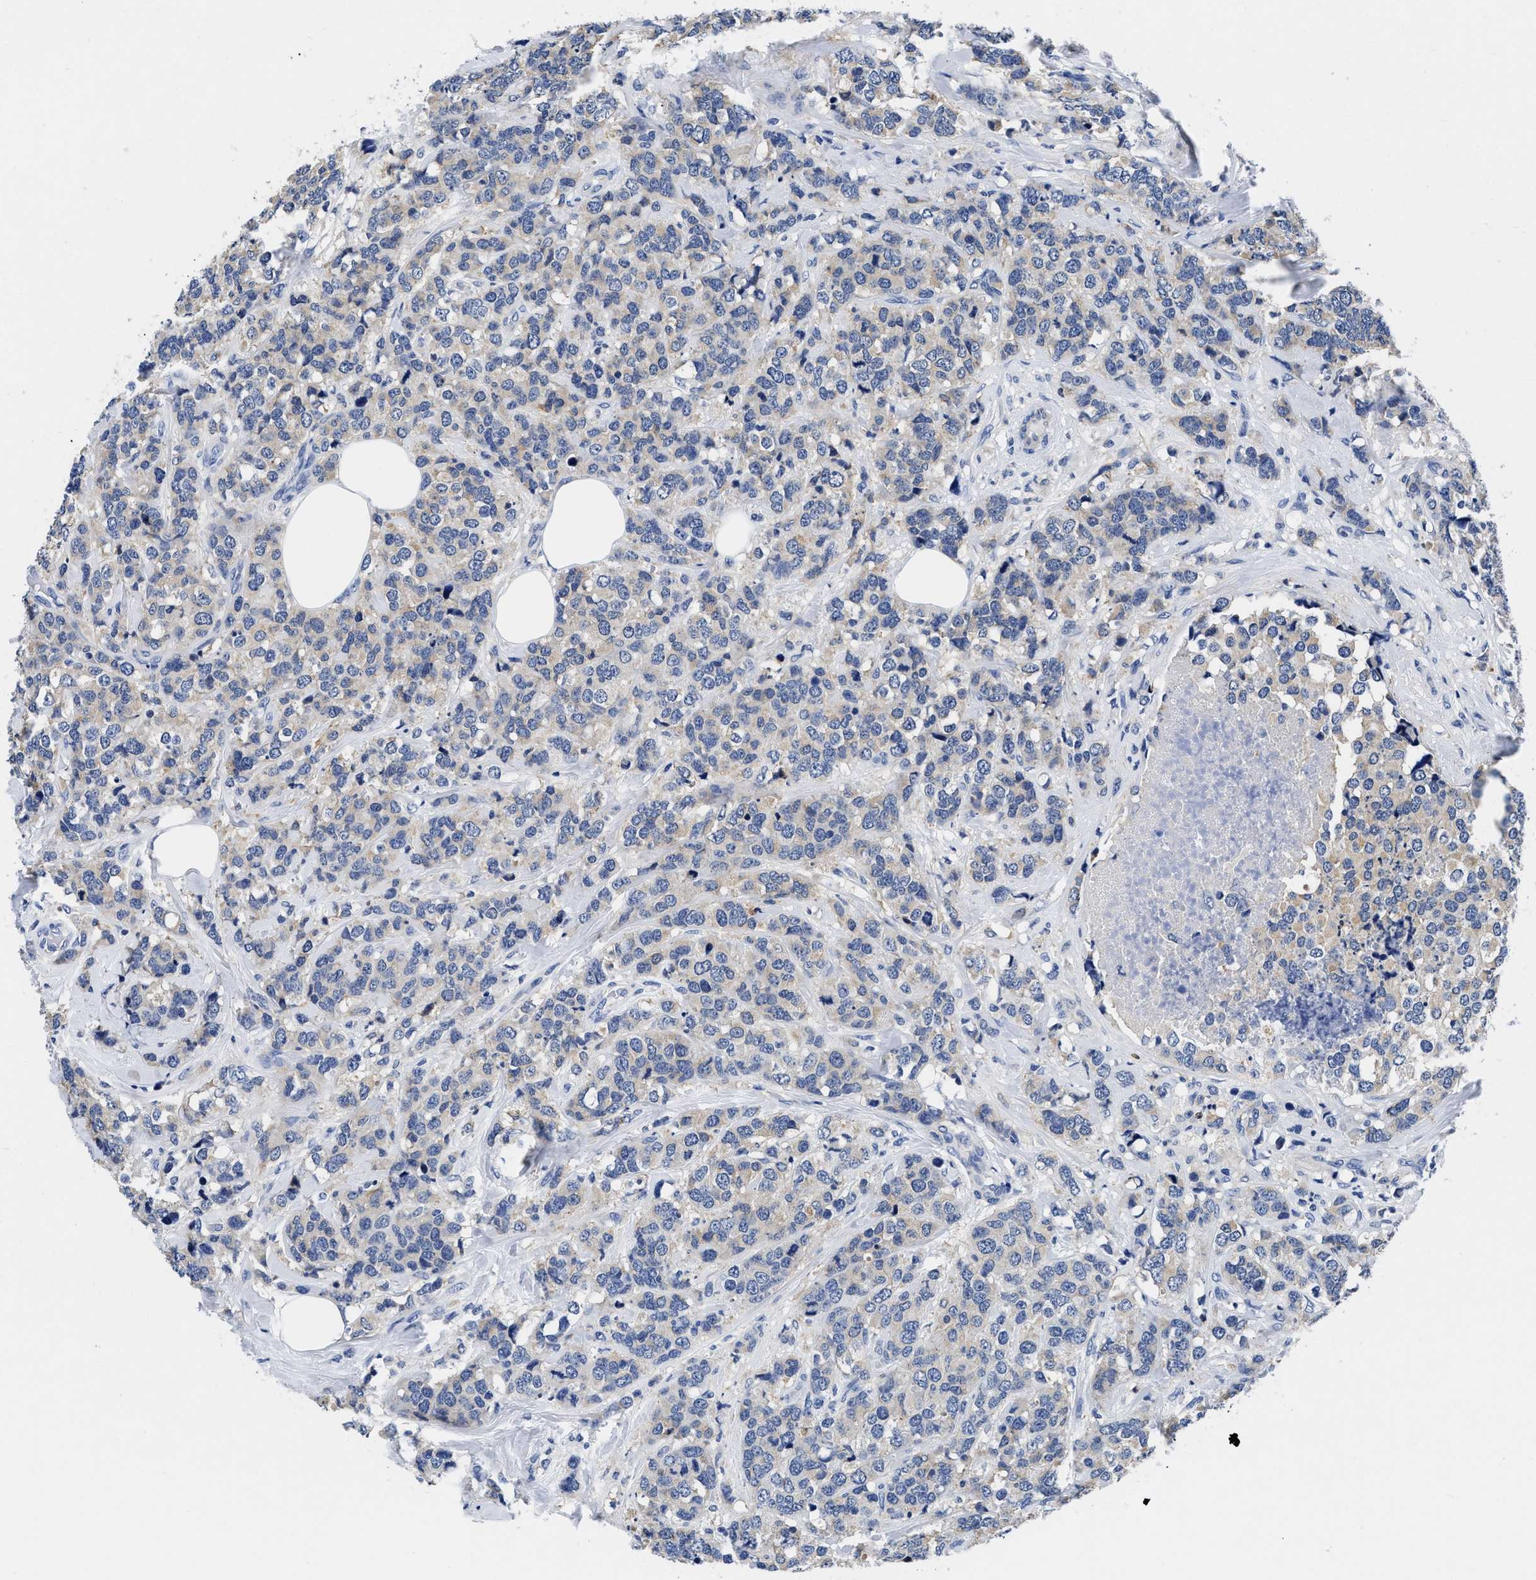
{"staining": {"intensity": "negative", "quantity": "none", "location": "none"}, "tissue": "breast cancer", "cell_type": "Tumor cells", "image_type": "cancer", "snomed": [{"axis": "morphology", "description": "Lobular carcinoma"}, {"axis": "topography", "description": "Breast"}], "caption": "This micrograph is of lobular carcinoma (breast) stained with immunohistochemistry to label a protein in brown with the nuclei are counter-stained blue. There is no positivity in tumor cells. The staining is performed using DAB (3,3'-diaminobenzidine) brown chromogen with nuclei counter-stained in using hematoxylin.", "gene": "SLC35F1", "patient": {"sex": "female", "age": 59}}